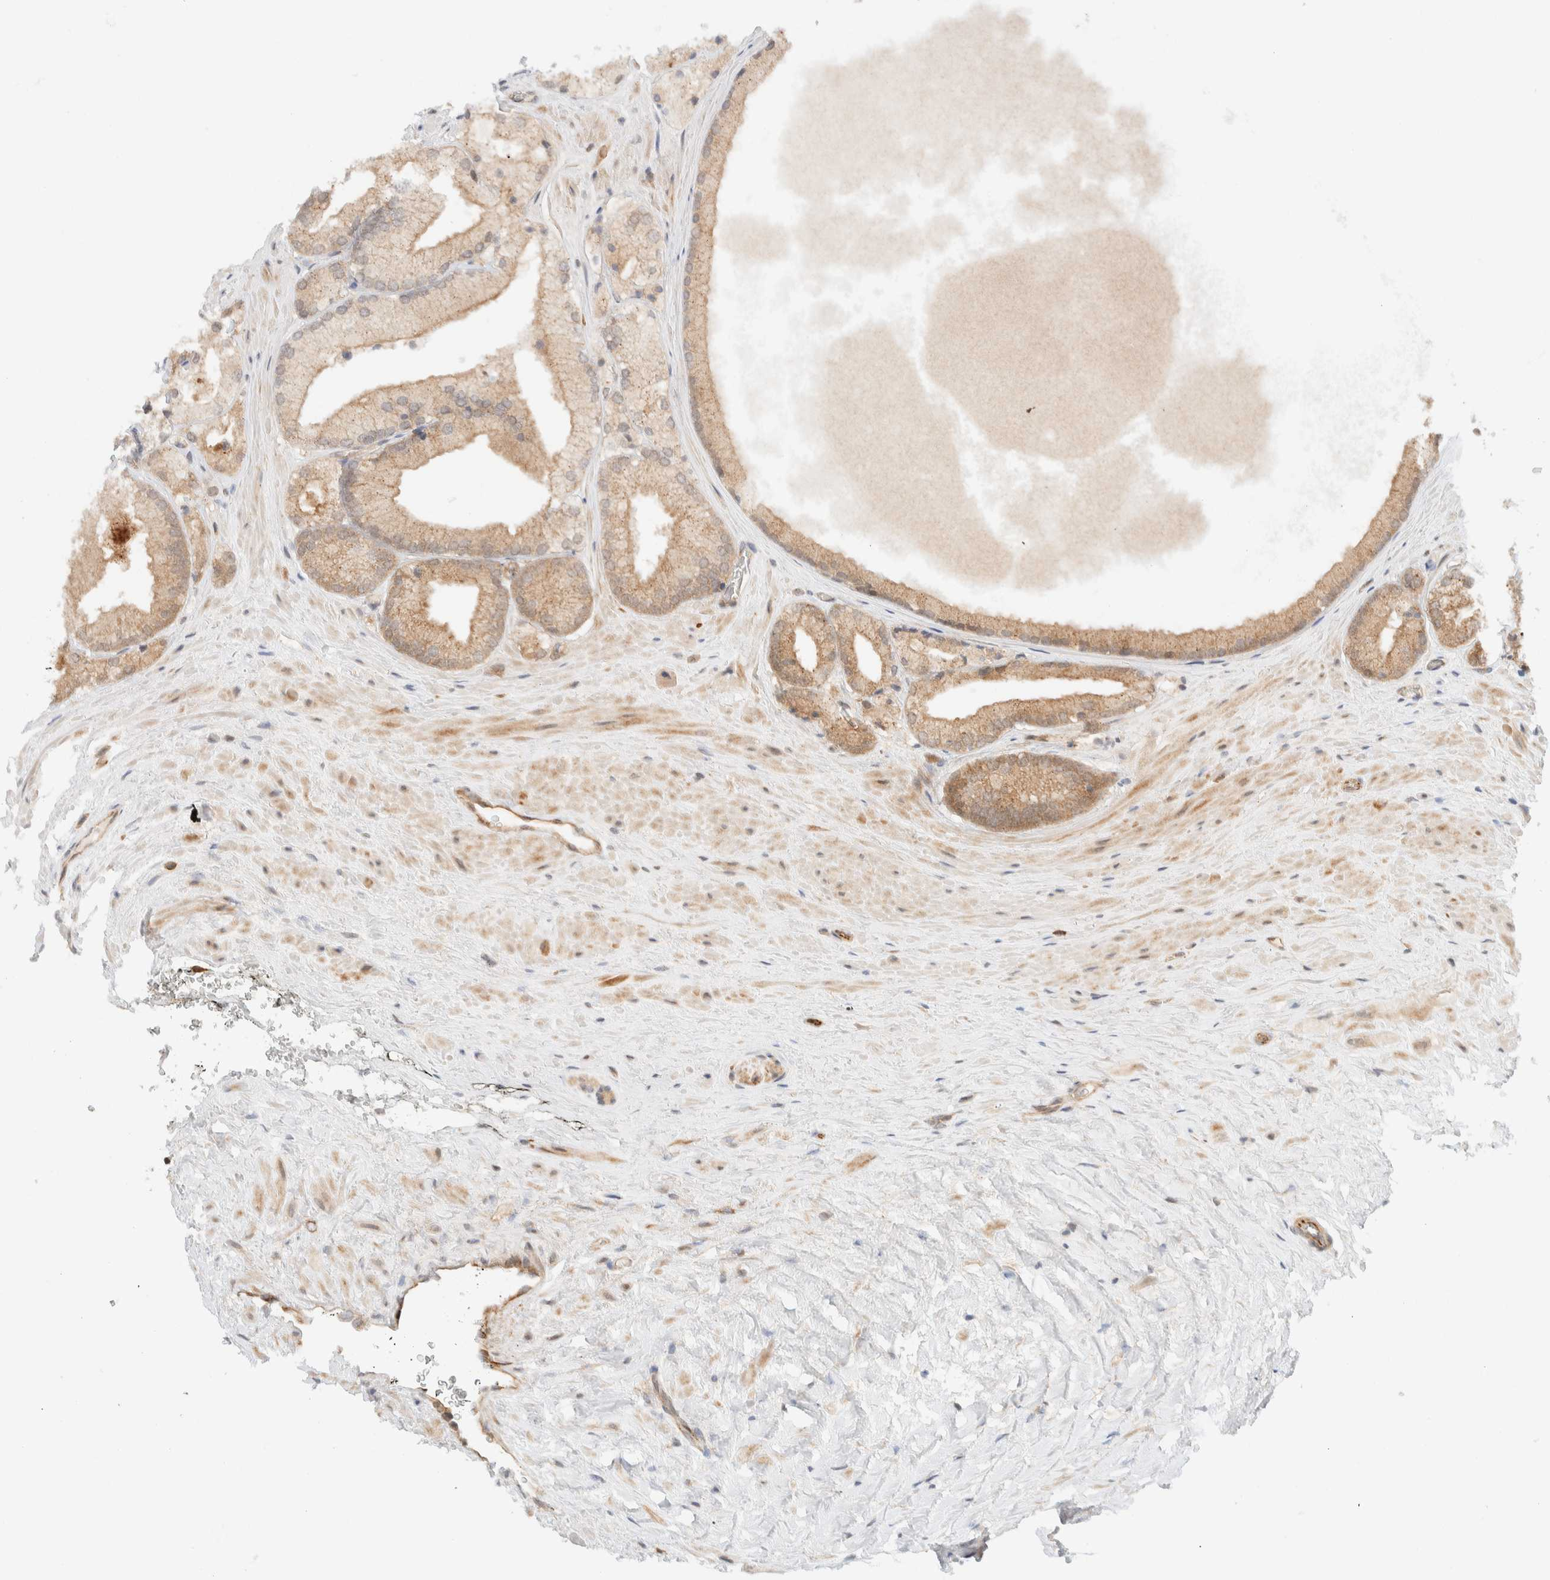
{"staining": {"intensity": "weak", "quantity": ">75%", "location": "cytoplasmic/membranous"}, "tissue": "prostate cancer", "cell_type": "Tumor cells", "image_type": "cancer", "snomed": [{"axis": "morphology", "description": "Adenocarcinoma, Low grade"}, {"axis": "topography", "description": "Prostate"}], "caption": "Prostate cancer (adenocarcinoma (low-grade)) tissue exhibits weak cytoplasmic/membranous staining in about >75% of tumor cells, visualized by immunohistochemistry. (brown staining indicates protein expression, while blue staining denotes nuclei).", "gene": "C8orf76", "patient": {"sex": "male", "age": 65}}